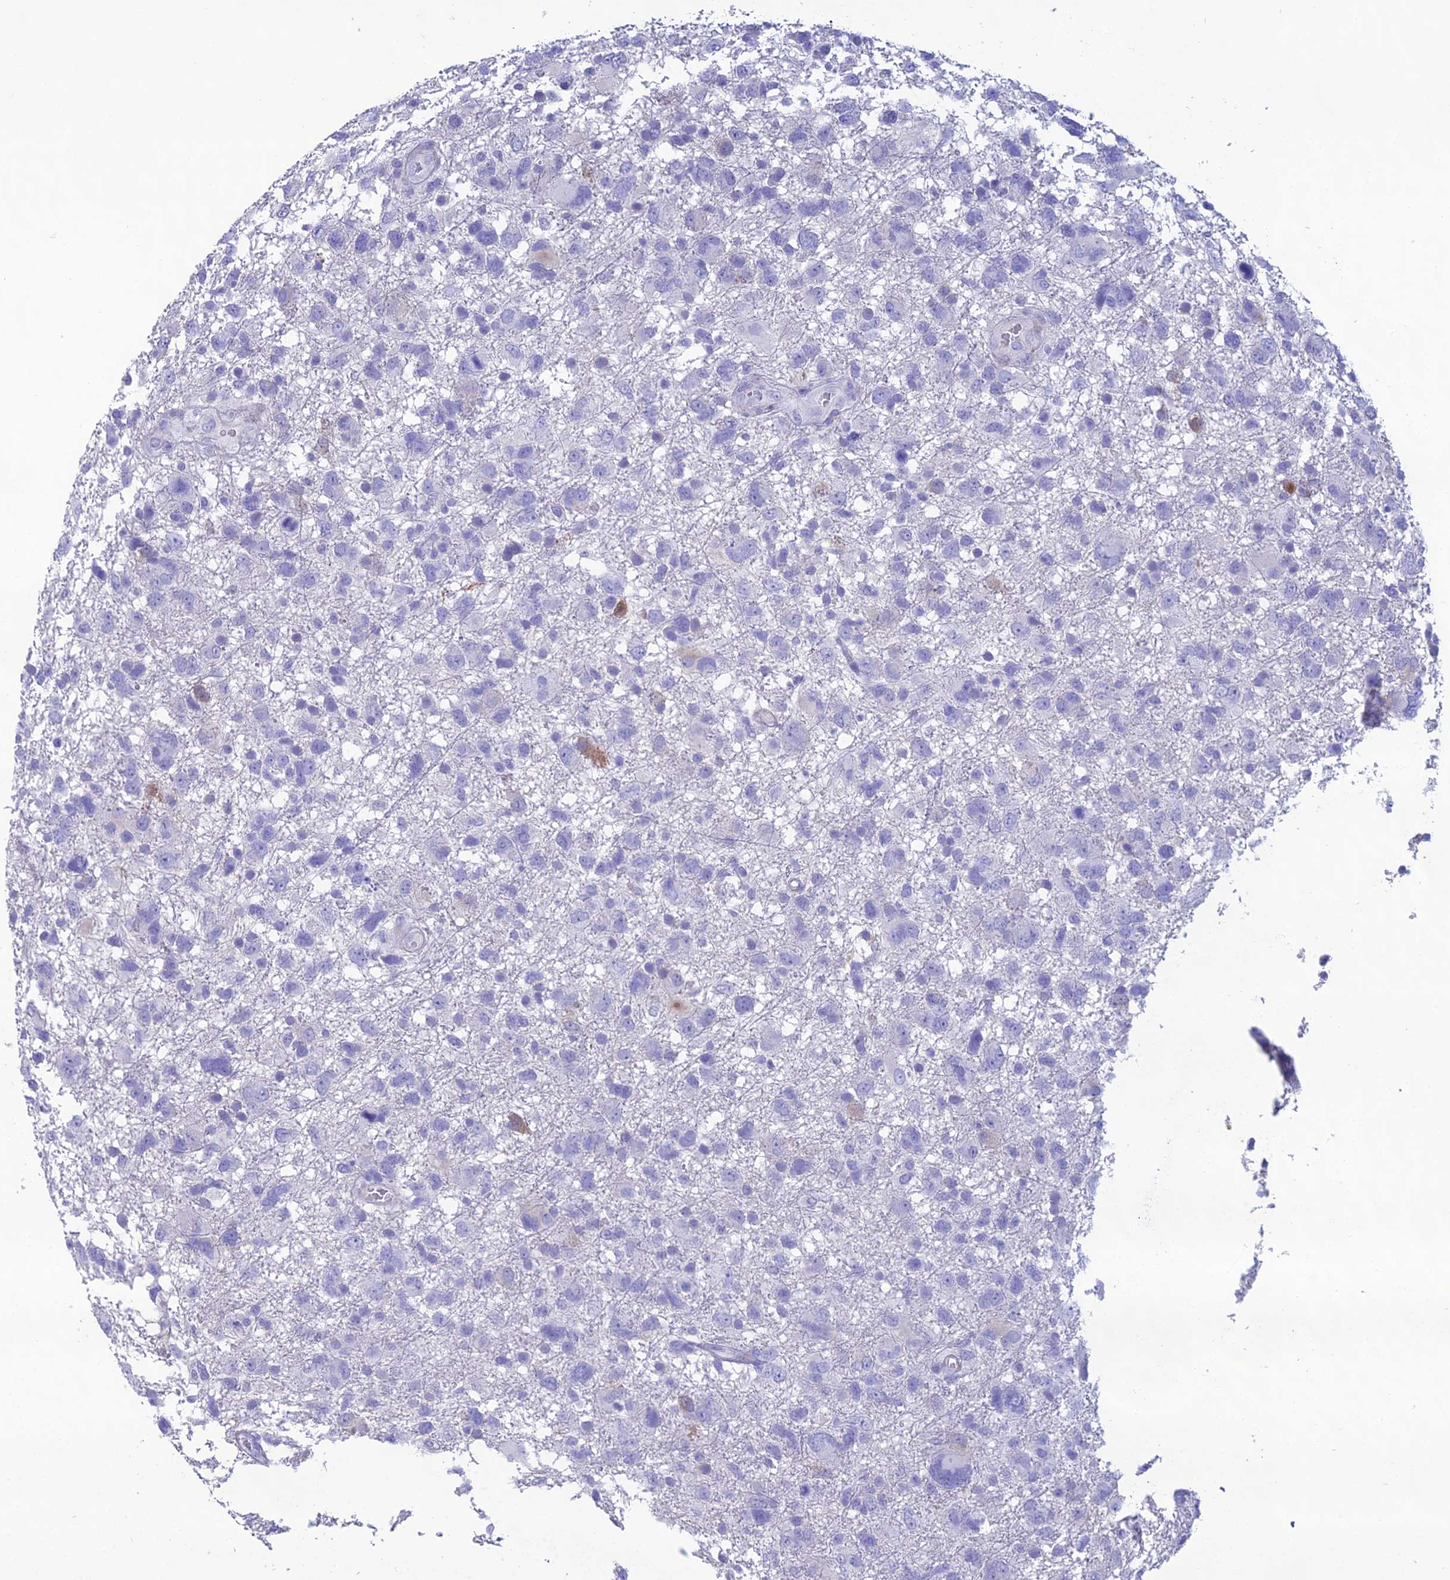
{"staining": {"intensity": "negative", "quantity": "none", "location": "none"}, "tissue": "glioma", "cell_type": "Tumor cells", "image_type": "cancer", "snomed": [{"axis": "morphology", "description": "Glioma, malignant, High grade"}, {"axis": "topography", "description": "Brain"}], "caption": "This is an immunohistochemistry (IHC) micrograph of human glioma. There is no positivity in tumor cells.", "gene": "OR56B1", "patient": {"sex": "male", "age": 61}}